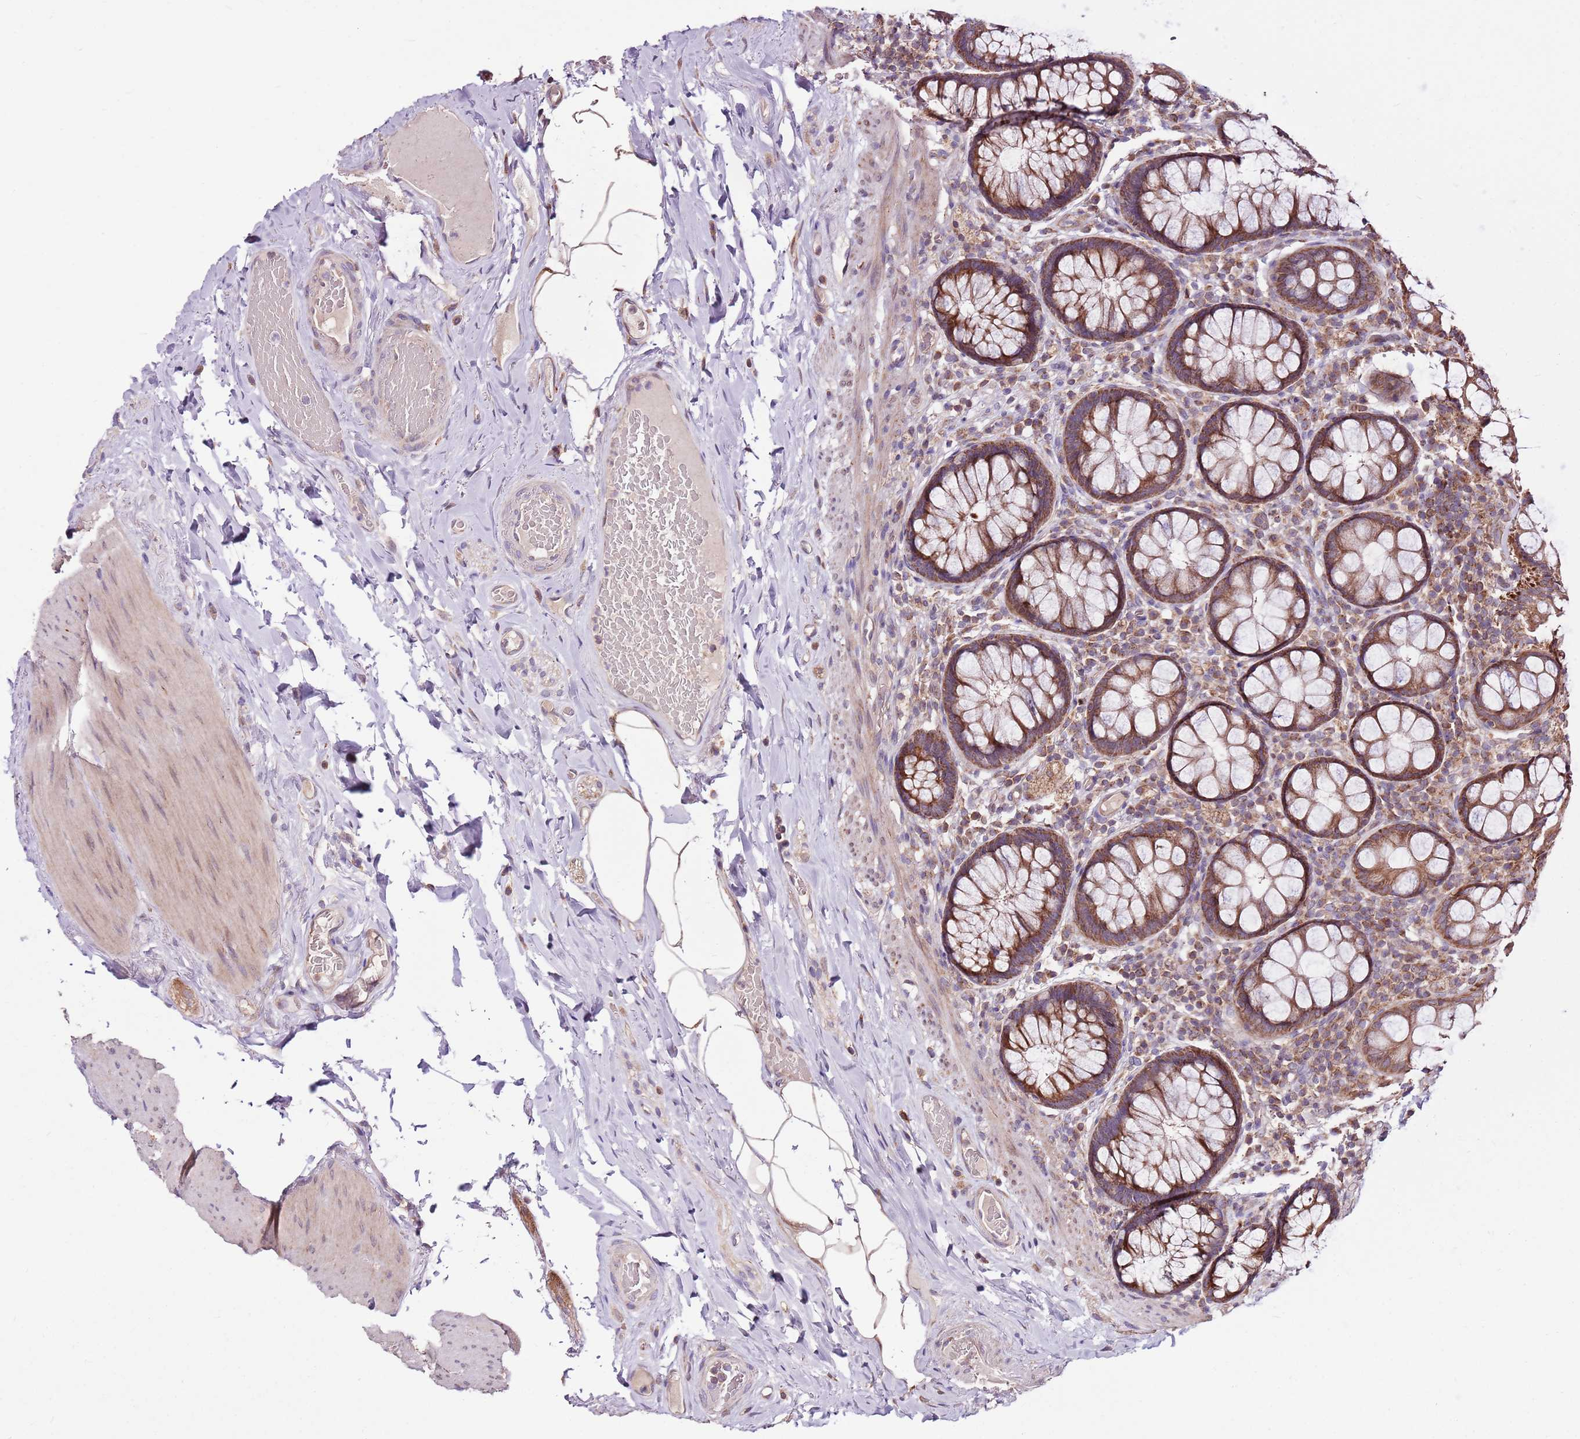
{"staining": {"intensity": "strong", "quantity": ">75%", "location": "cytoplasmic/membranous"}, "tissue": "rectum", "cell_type": "Glandular cells", "image_type": "normal", "snomed": [{"axis": "morphology", "description": "Normal tissue, NOS"}, {"axis": "topography", "description": "Rectum"}], "caption": "This micrograph exhibits normal rectum stained with immunohistochemistry to label a protein in brown. The cytoplasmic/membranous of glandular cells show strong positivity for the protein. Nuclei are counter-stained blue.", "gene": "SMG1", "patient": {"sex": "male", "age": 83}}